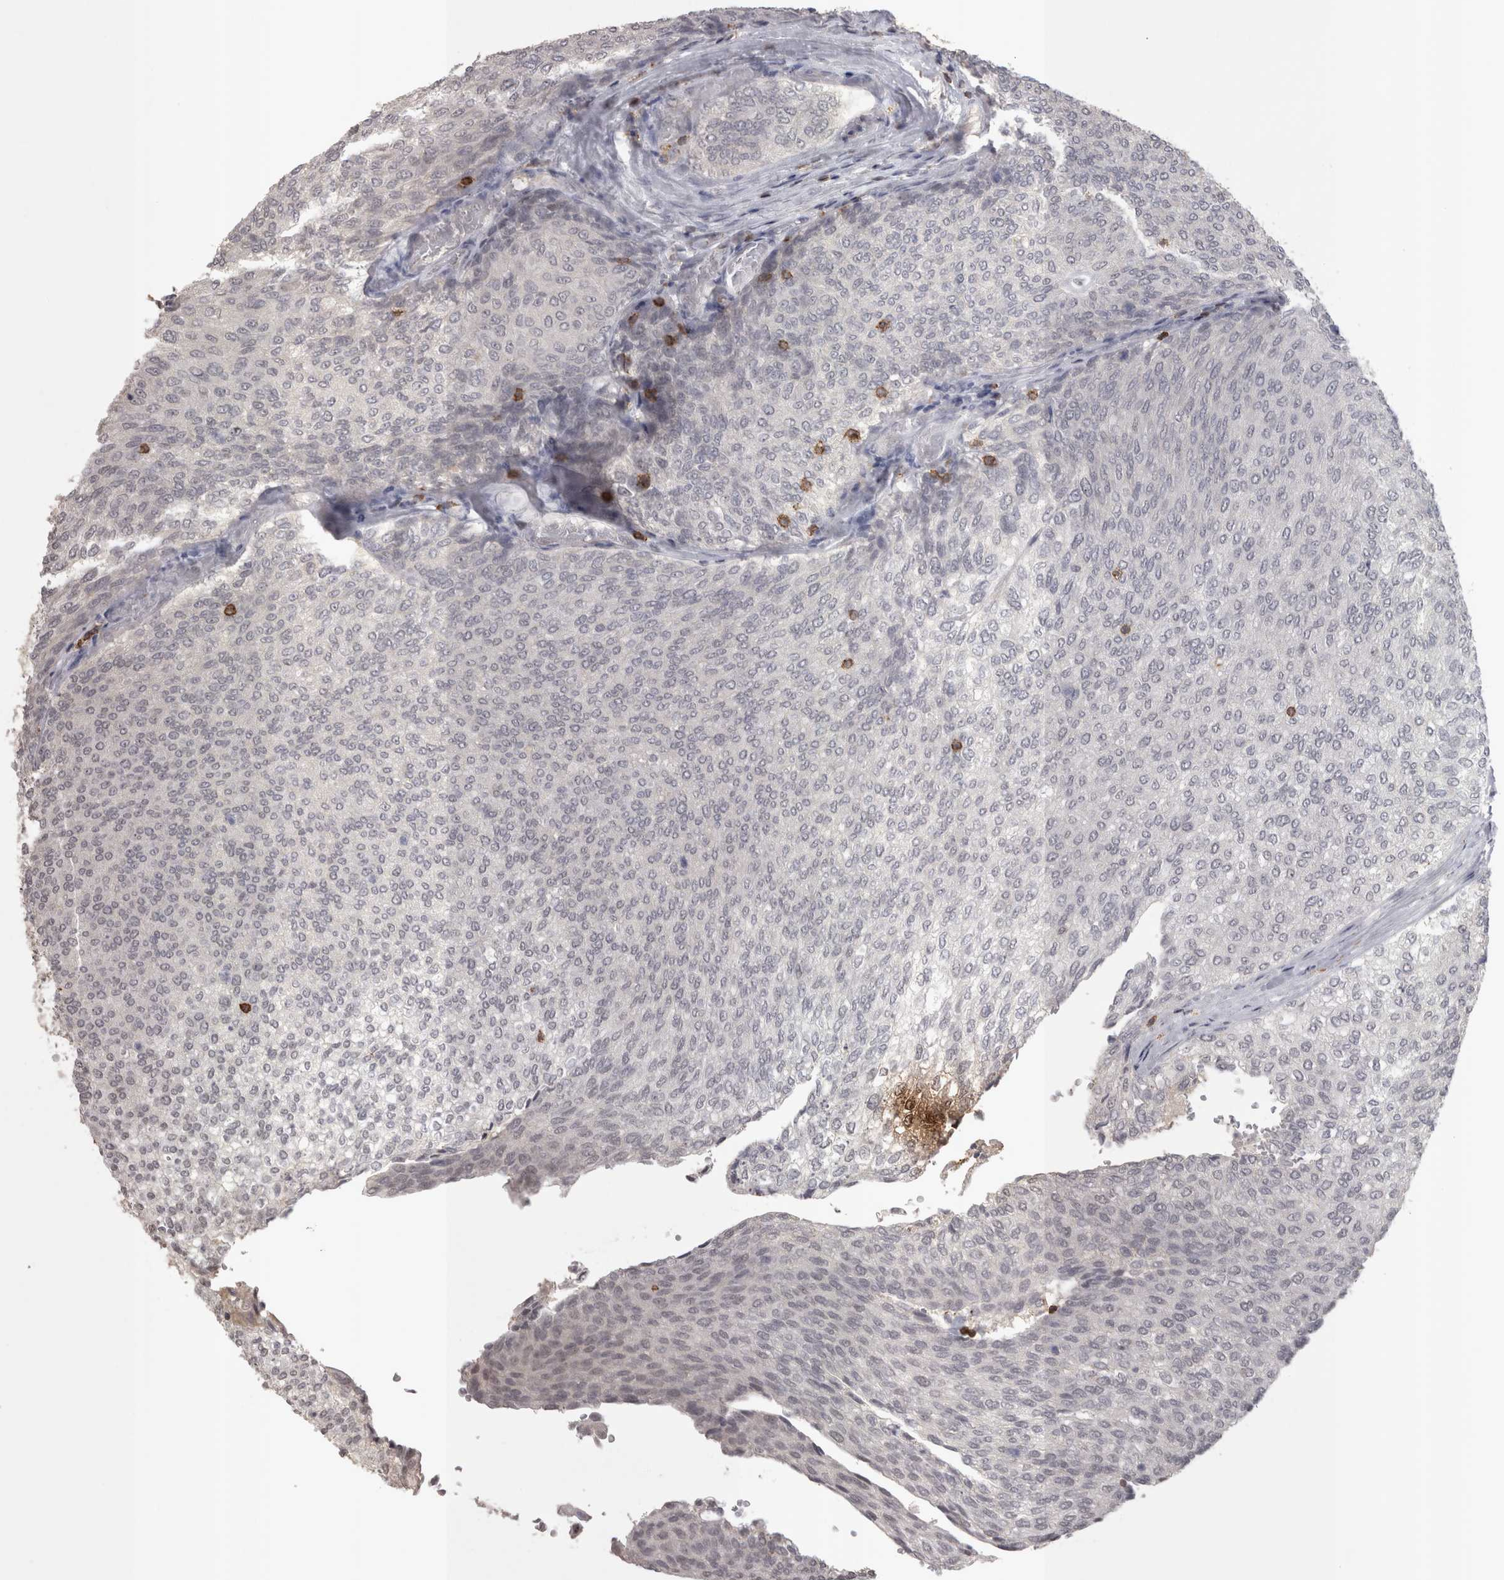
{"staining": {"intensity": "negative", "quantity": "none", "location": "none"}, "tissue": "urothelial cancer", "cell_type": "Tumor cells", "image_type": "cancer", "snomed": [{"axis": "morphology", "description": "Urothelial carcinoma, Low grade"}, {"axis": "topography", "description": "Urinary bladder"}], "caption": "IHC histopathology image of neoplastic tissue: human urothelial cancer stained with DAB (3,3'-diaminobenzidine) reveals no significant protein positivity in tumor cells.", "gene": "SKAP1", "patient": {"sex": "female", "age": 79}}